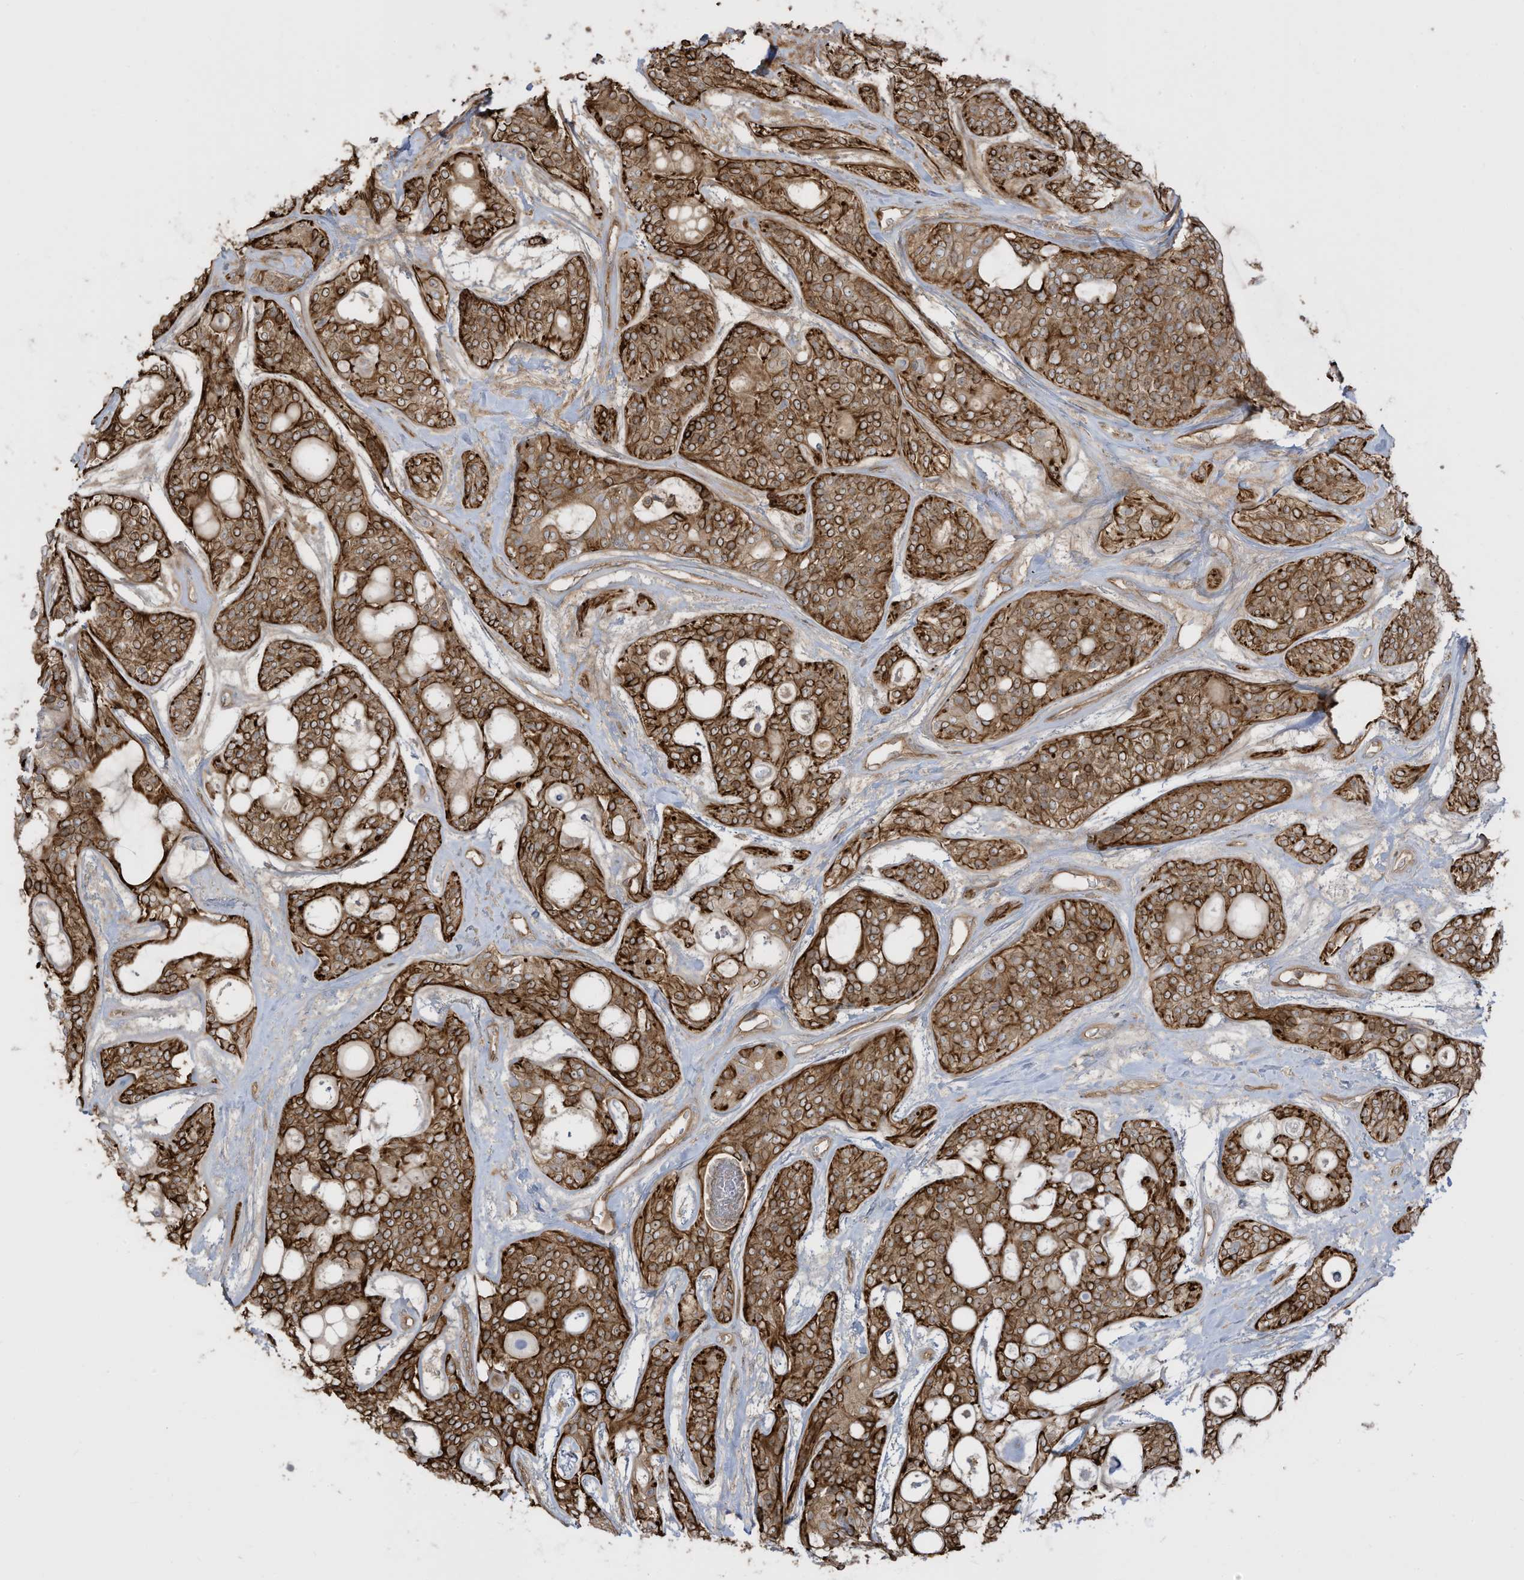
{"staining": {"intensity": "strong", "quantity": ">75%", "location": "cytoplasmic/membranous"}, "tissue": "head and neck cancer", "cell_type": "Tumor cells", "image_type": "cancer", "snomed": [{"axis": "morphology", "description": "Adenocarcinoma, NOS"}, {"axis": "topography", "description": "Head-Neck"}], "caption": "Immunohistochemical staining of human head and neck adenocarcinoma exhibits strong cytoplasmic/membranous protein positivity in about >75% of tumor cells. (DAB (3,3'-diaminobenzidine) = brown stain, brightfield microscopy at high magnification).", "gene": "ENTR1", "patient": {"sex": "male", "age": 66}}